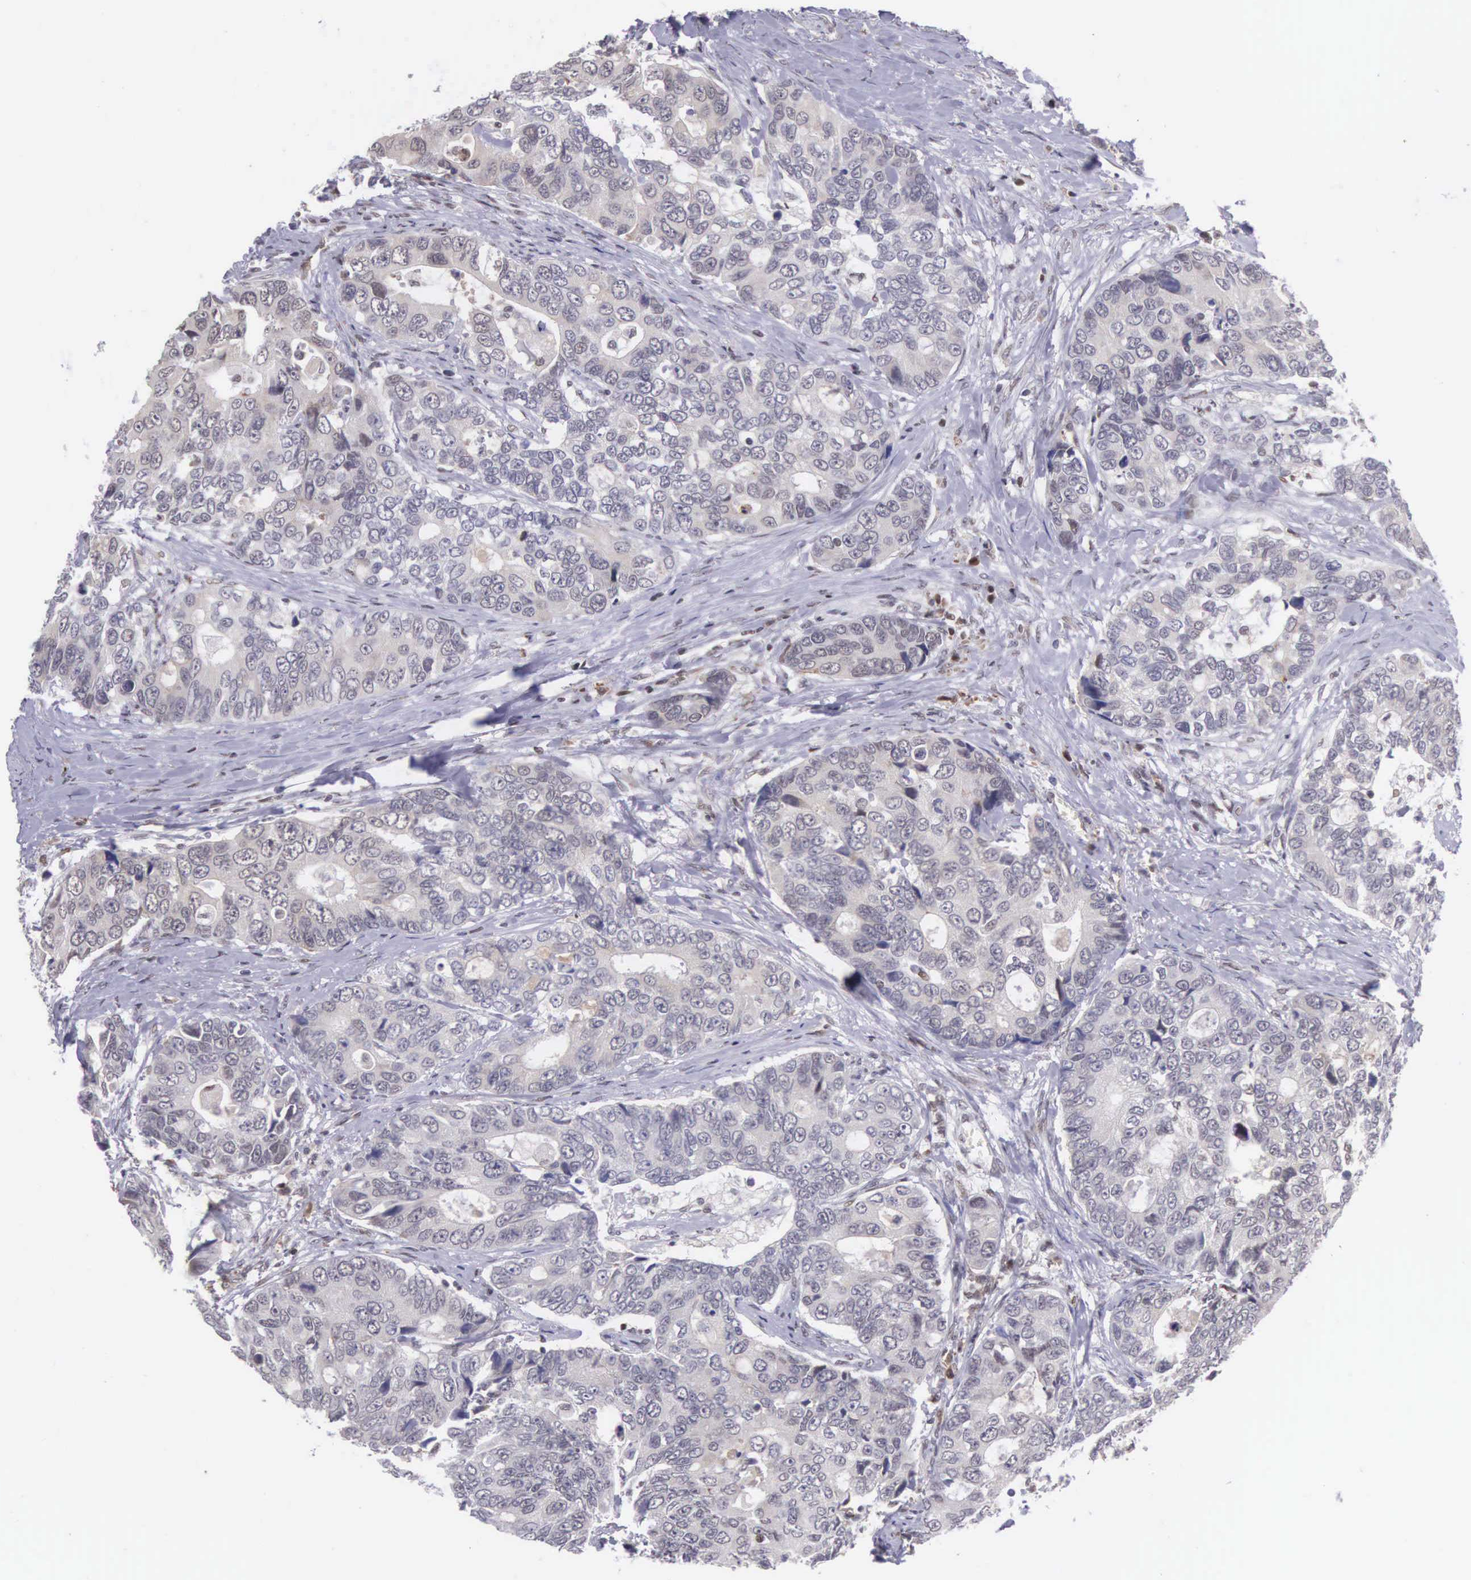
{"staining": {"intensity": "weak", "quantity": ">75%", "location": "cytoplasmic/membranous"}, "tissue": "colorectal cancer", "cell_type": "Tumor cells", "image_type": "cancer", "snomed": [{"axis": "morphology", "description": "Adenocarcinoma, NOS"}, {"axis": "topography", "description": "Rectum"}], "caption": "About >75% of tumor cells in human colorectal adenocarcinoma exhibit weak cytoplasmic/membranous protein positivity as visualized by brown immunohistochemical staining.", "gene": "SLC25A21", "patient": {"sex": "female", "age": 67}}